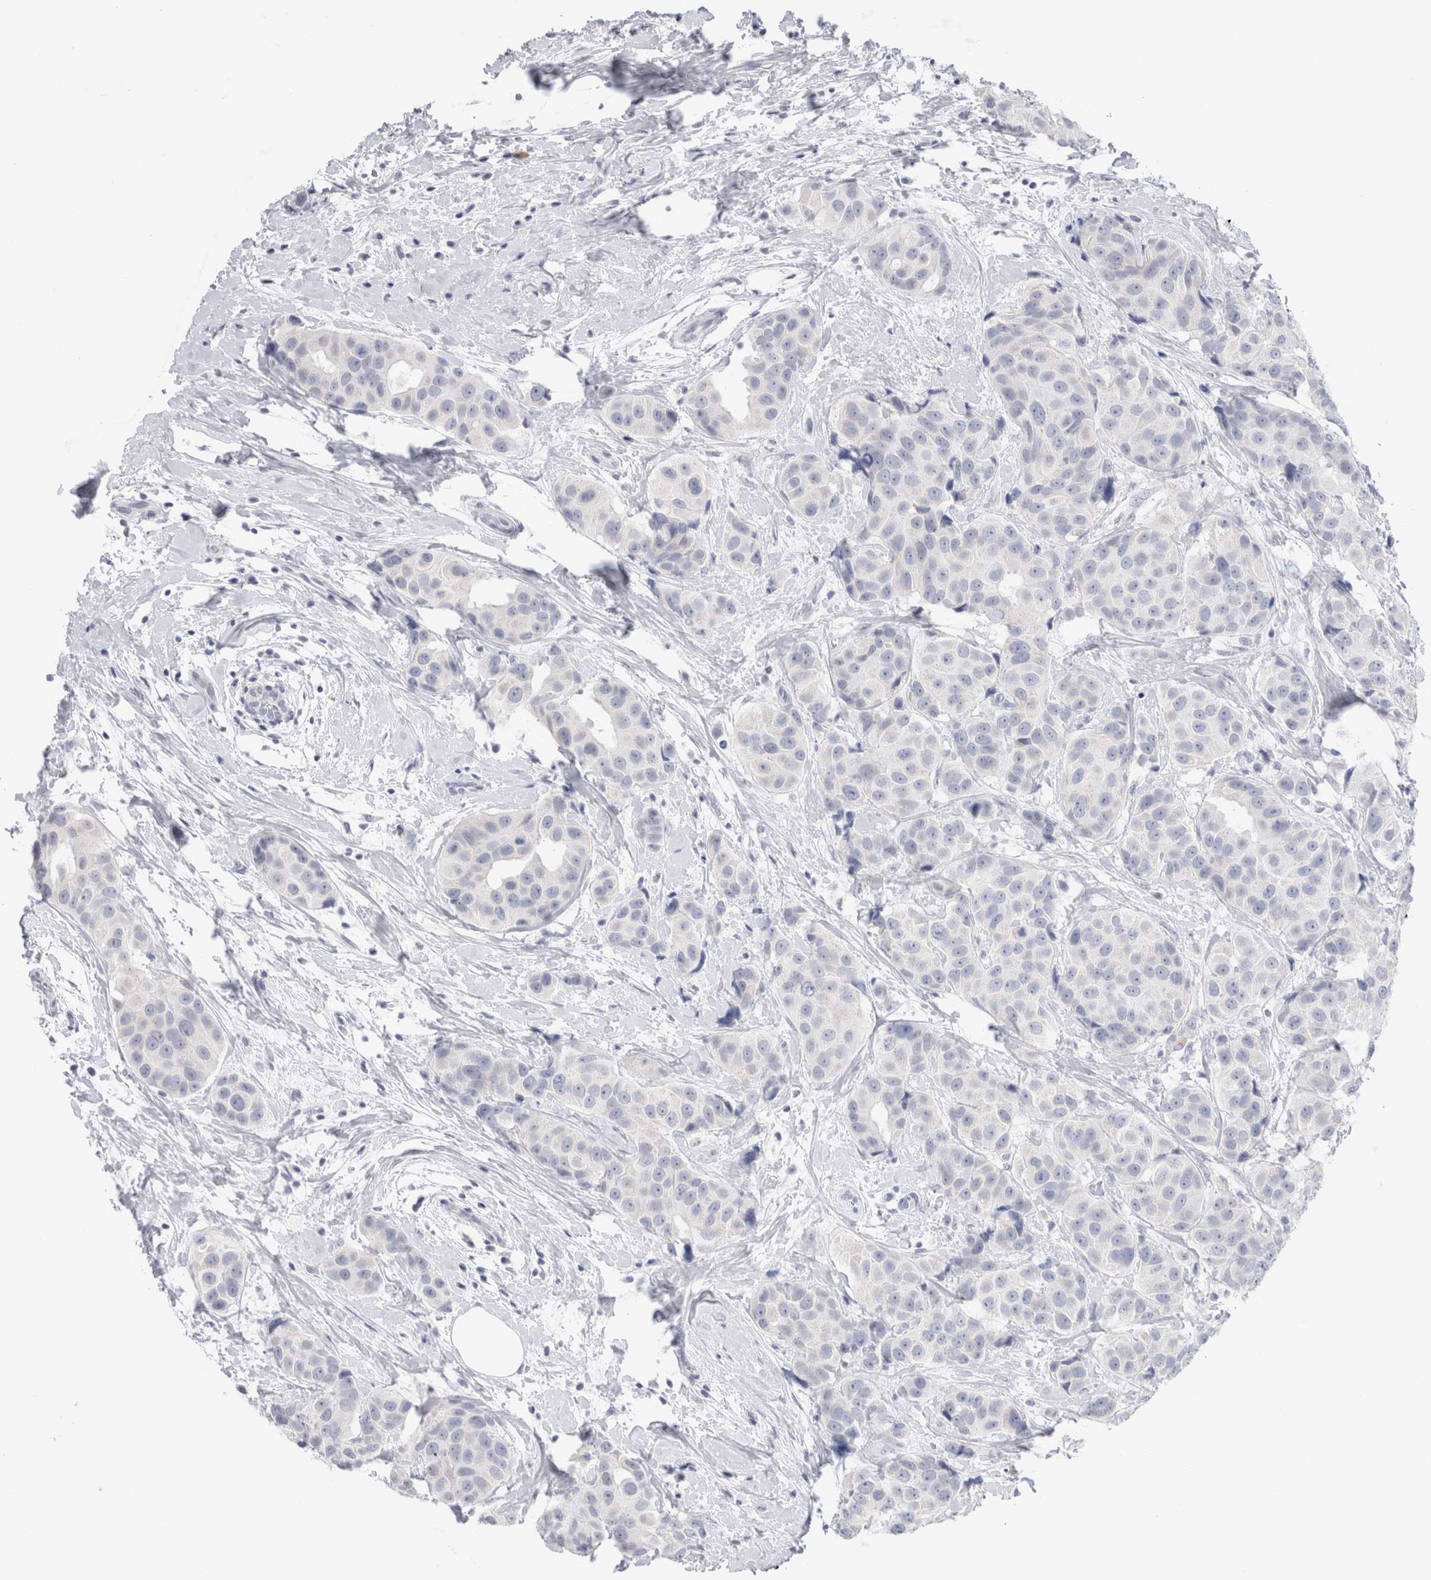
{"staining": {"intensity": "negative", "quantity": "none", "location": "none"}, "tissue": "breast cancer", "cell_type": "Tumor cells", "image_type": "cancer", "snomed": [{"axis": "morphology", "description": "Normal tissue, NOS"}, {"axis": "morphology", "description": "Duct carcinoma"}, {"axis": "topography", "description": "Breast"}], "caption": "High magnification brightfield microscopy of breast cancer (intraductal carcinoma) stained with DAB (3,3'-diaminobenzidine) (brown) and counterstained with hematoxylin (blue): tumor cells show no significant expression.", "gene": "C9orf50", "patient": {"sex": "female", "age": 39}}